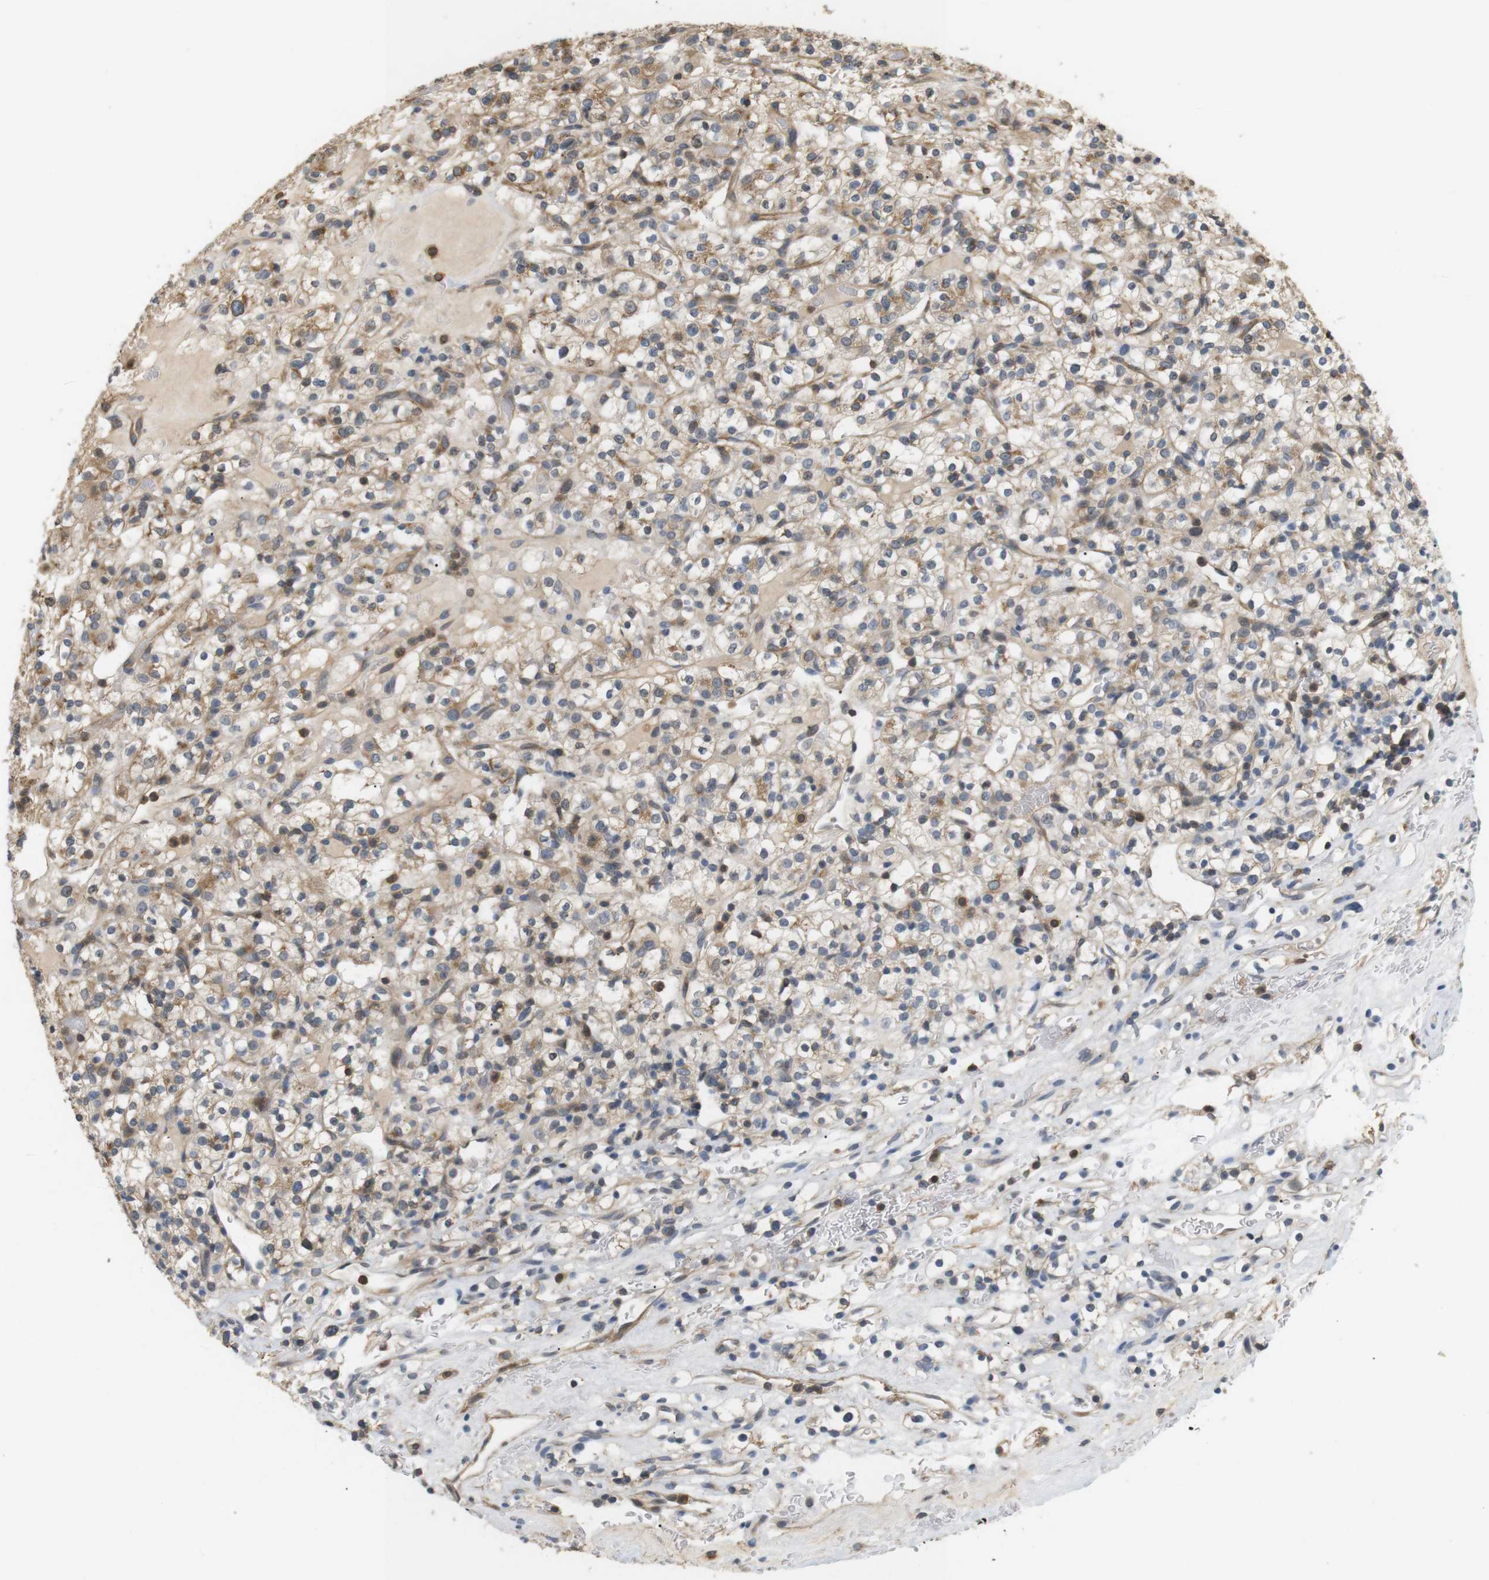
{"staining": {"intensity": "moderate", "quantity": "25%-75%", "location": "cytoplasmic/membranous"}, "tissue": "renal cancer", "cell_type": "Tumor cells", "image_type": "cancer", "snomed": [{"axis": "morphology", "description": "Normal tissue, NOS"}, {"axis": "morphology", "description": "Adenocarcinoma, NOS"}, {"axis": "topography", "description": "Kidney"}], "caption": "Immunohistochemistry (IHC) (DAB (3,3'-diaminobenzidine)) staining of adenocarcinoma (renal) reveals moderate cytoplasmic/membranous protein staining in approximately 25%-75% of tumor cells. The staining was performed using DAB (3,3'-diaminobenzidine) to visualize the protein expression in brown, while the nuclei were stained in blue with hematoxylin (Magnification: 20x).", "gene": "P2RY1", "patient": {"sex": "female", "age": 72}}